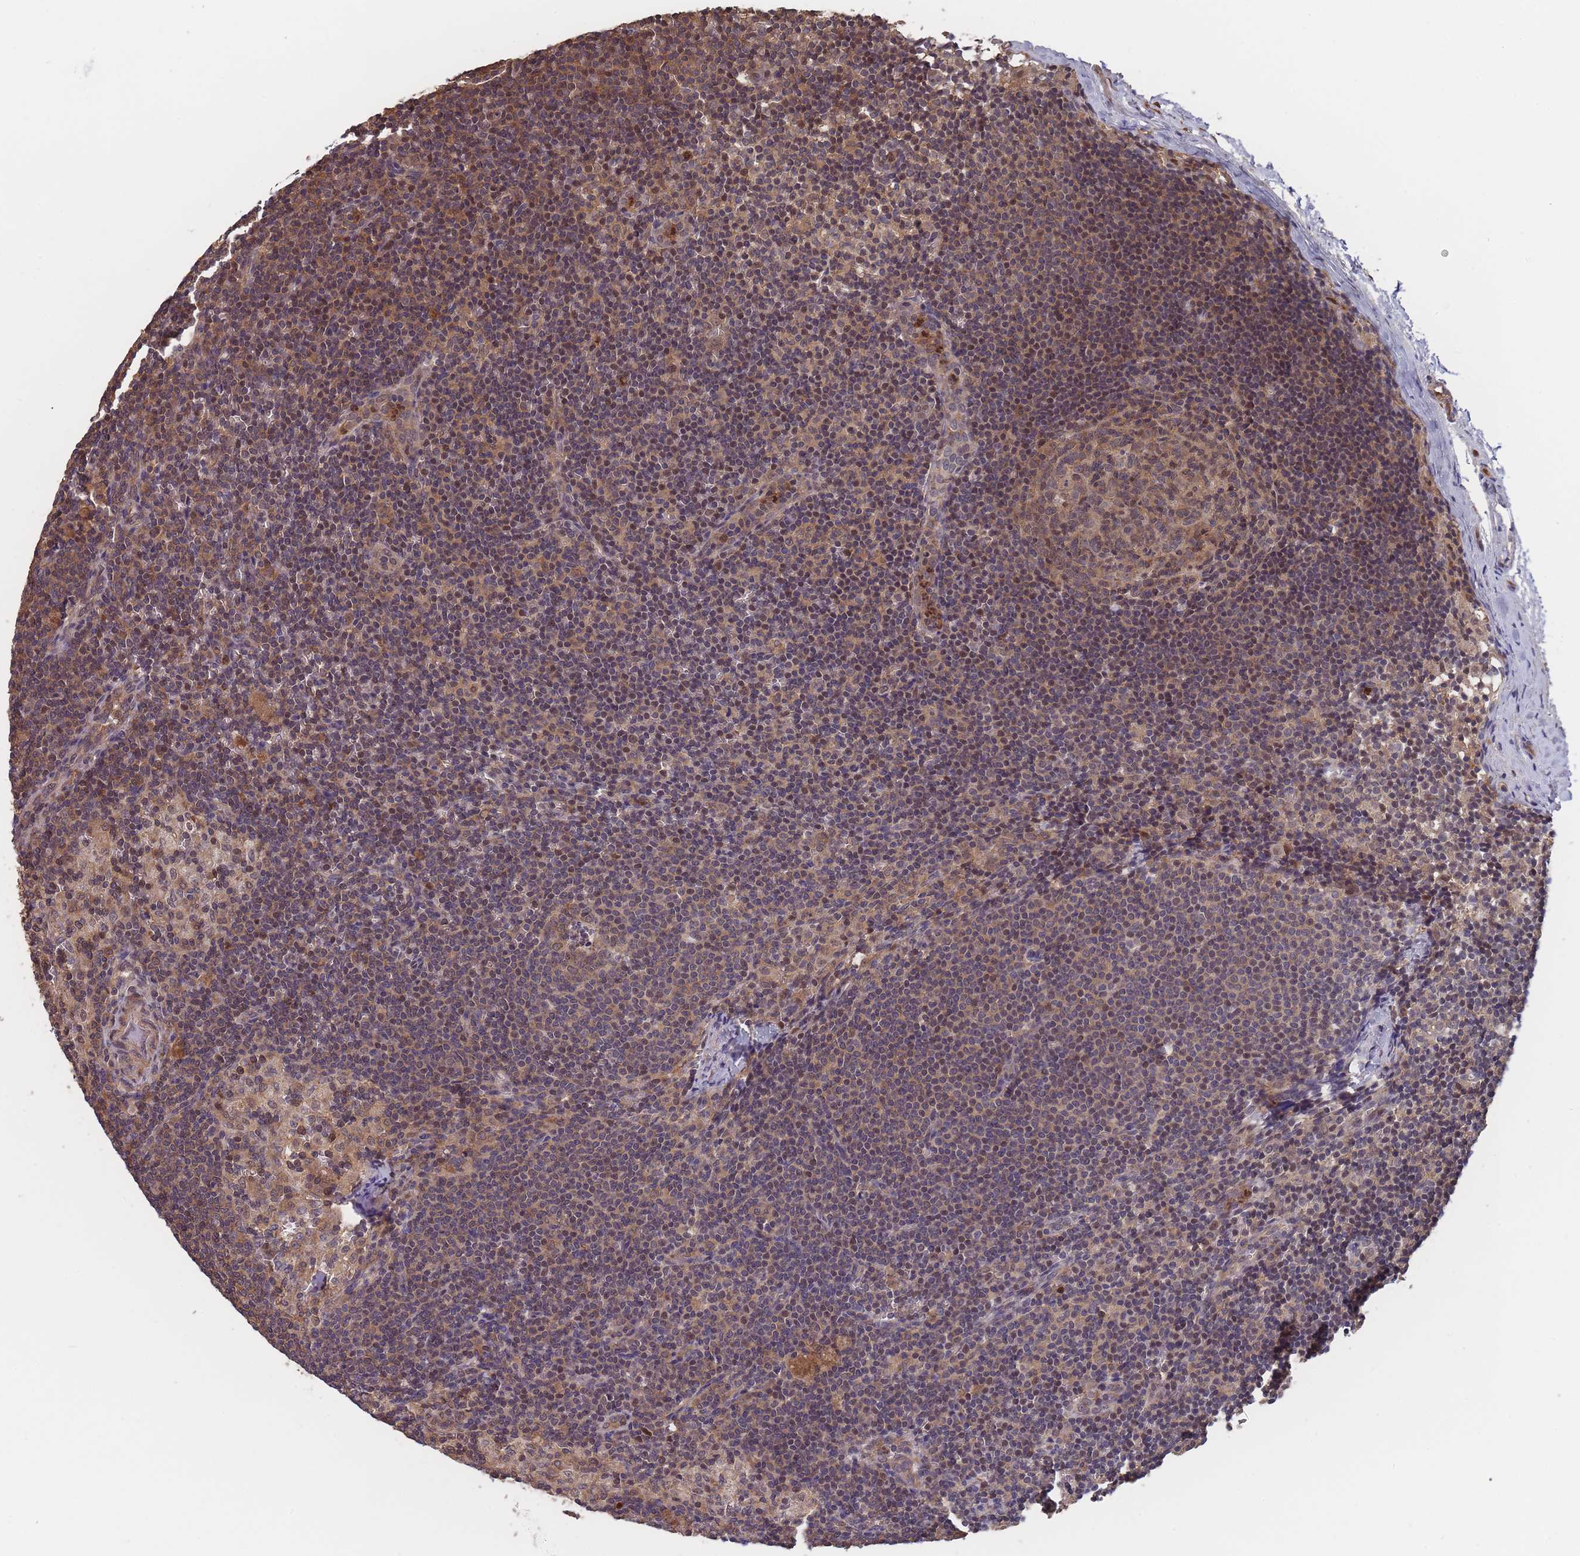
{"staining": {"intensity": "moderate", "quantity": "<25%", "location": "nuclear"}, "tissue": "lymph node", "cell_type": "Germinal center cells", "image_type": "normal", "snomed": [{"axis": "morphology", "description": "Normal tissue, NOS"}, {"axis": "topography", "description": "Lymph node"}], "caption": "Lymph node stained for a protein demonstrates moderate nuclear positivity in germinal center cells. The staining was performed using DAB (3,3'-diaminobenzidine) to visualize the protein expression in brown, while the nuclei were stained in blue with hematoxylin (Magnification: 20x).", "gene": "SF3B1", "patient": {"sex": "female", "age": 42}}